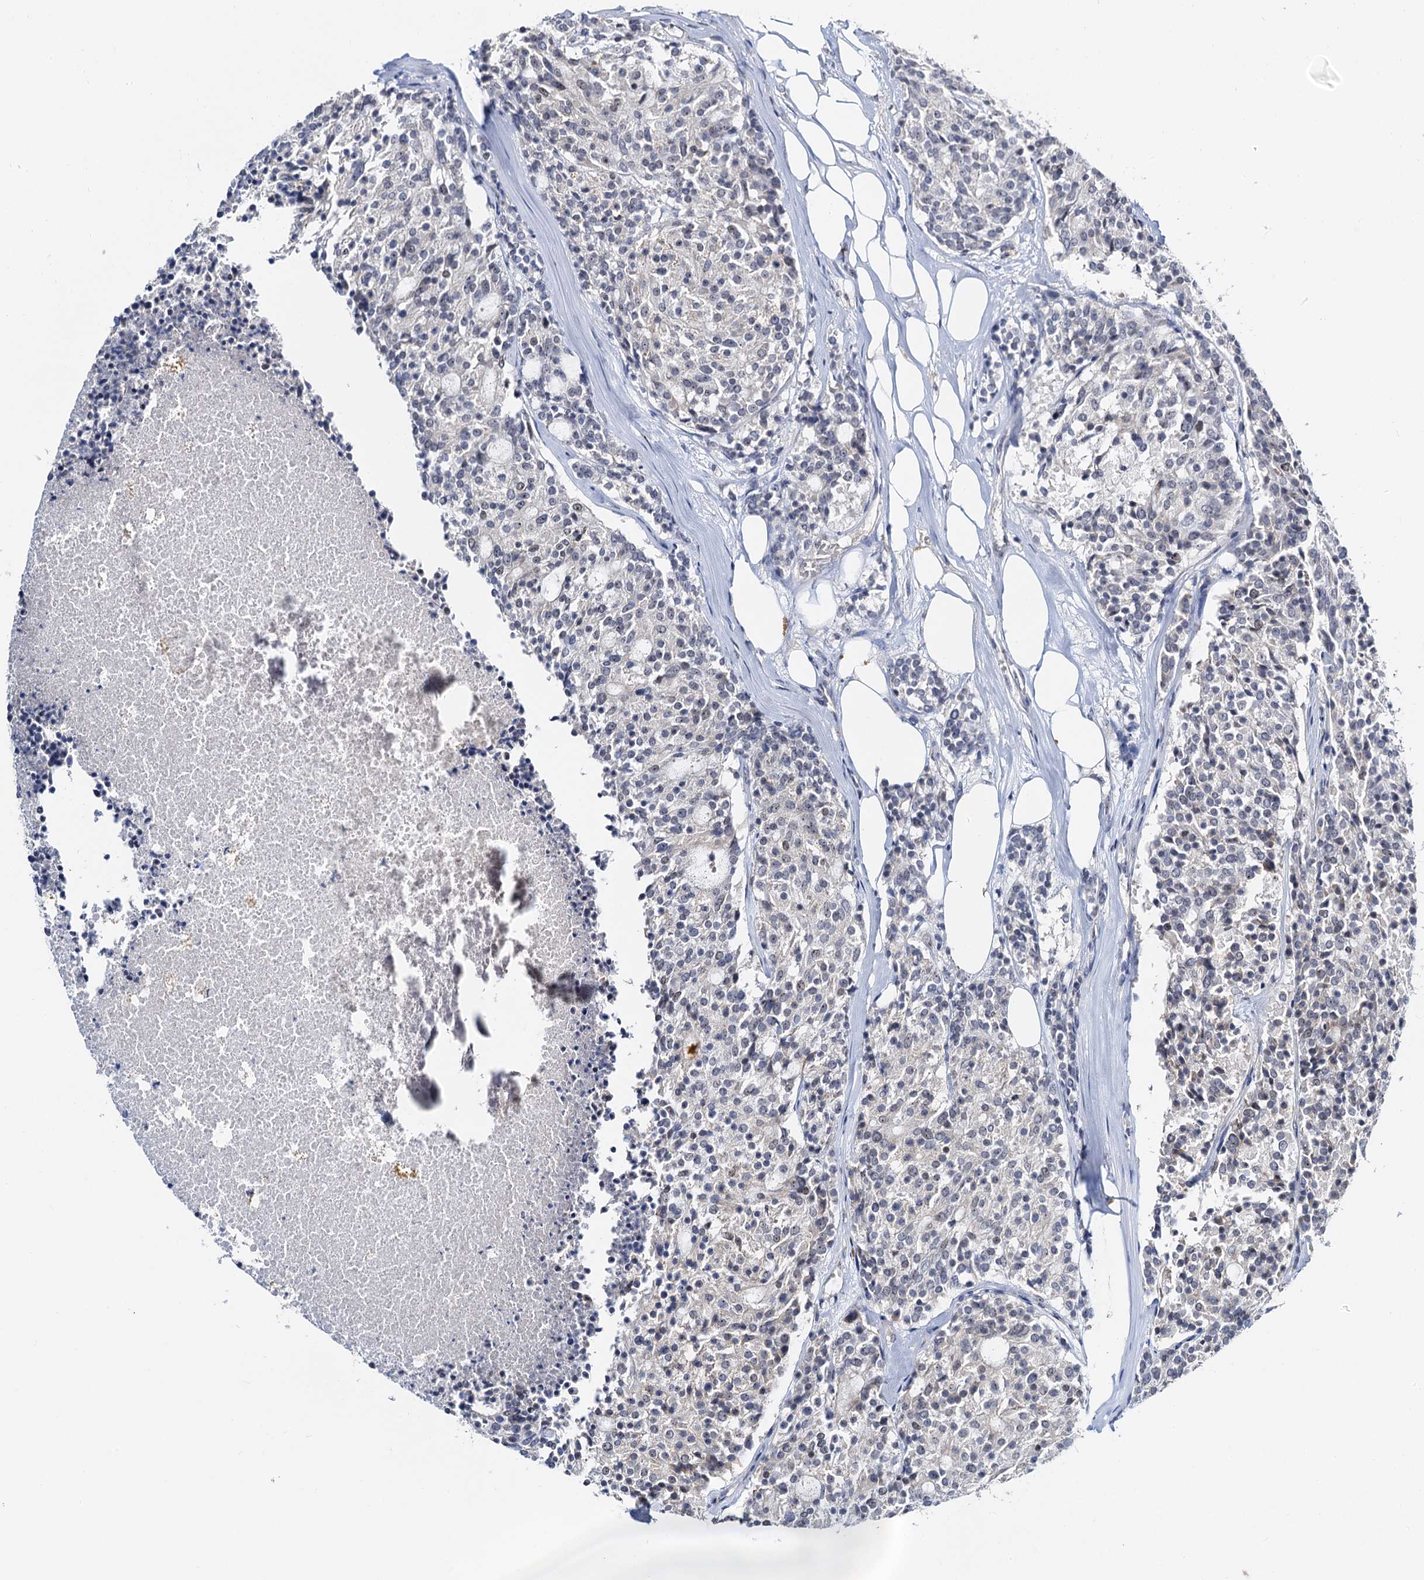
{"staining": {"intensity": "weak", "quantity": "<25%", "location": "nuclear"}, "tissue": "carcinoid", "cell_type": "Tumor cells", "image_type": "cancer", "snomed": [{"axis": "morphology", "description": "Carcinoid, malignant, NOS"}, {"axis": "topography", "description": "Pancreas"}], "caption": "Immunohistochemistry of carcinoid displays no staining in tumor cells.", "gene": "NOP2", "patient": {"sex": "female", "age": 54}}